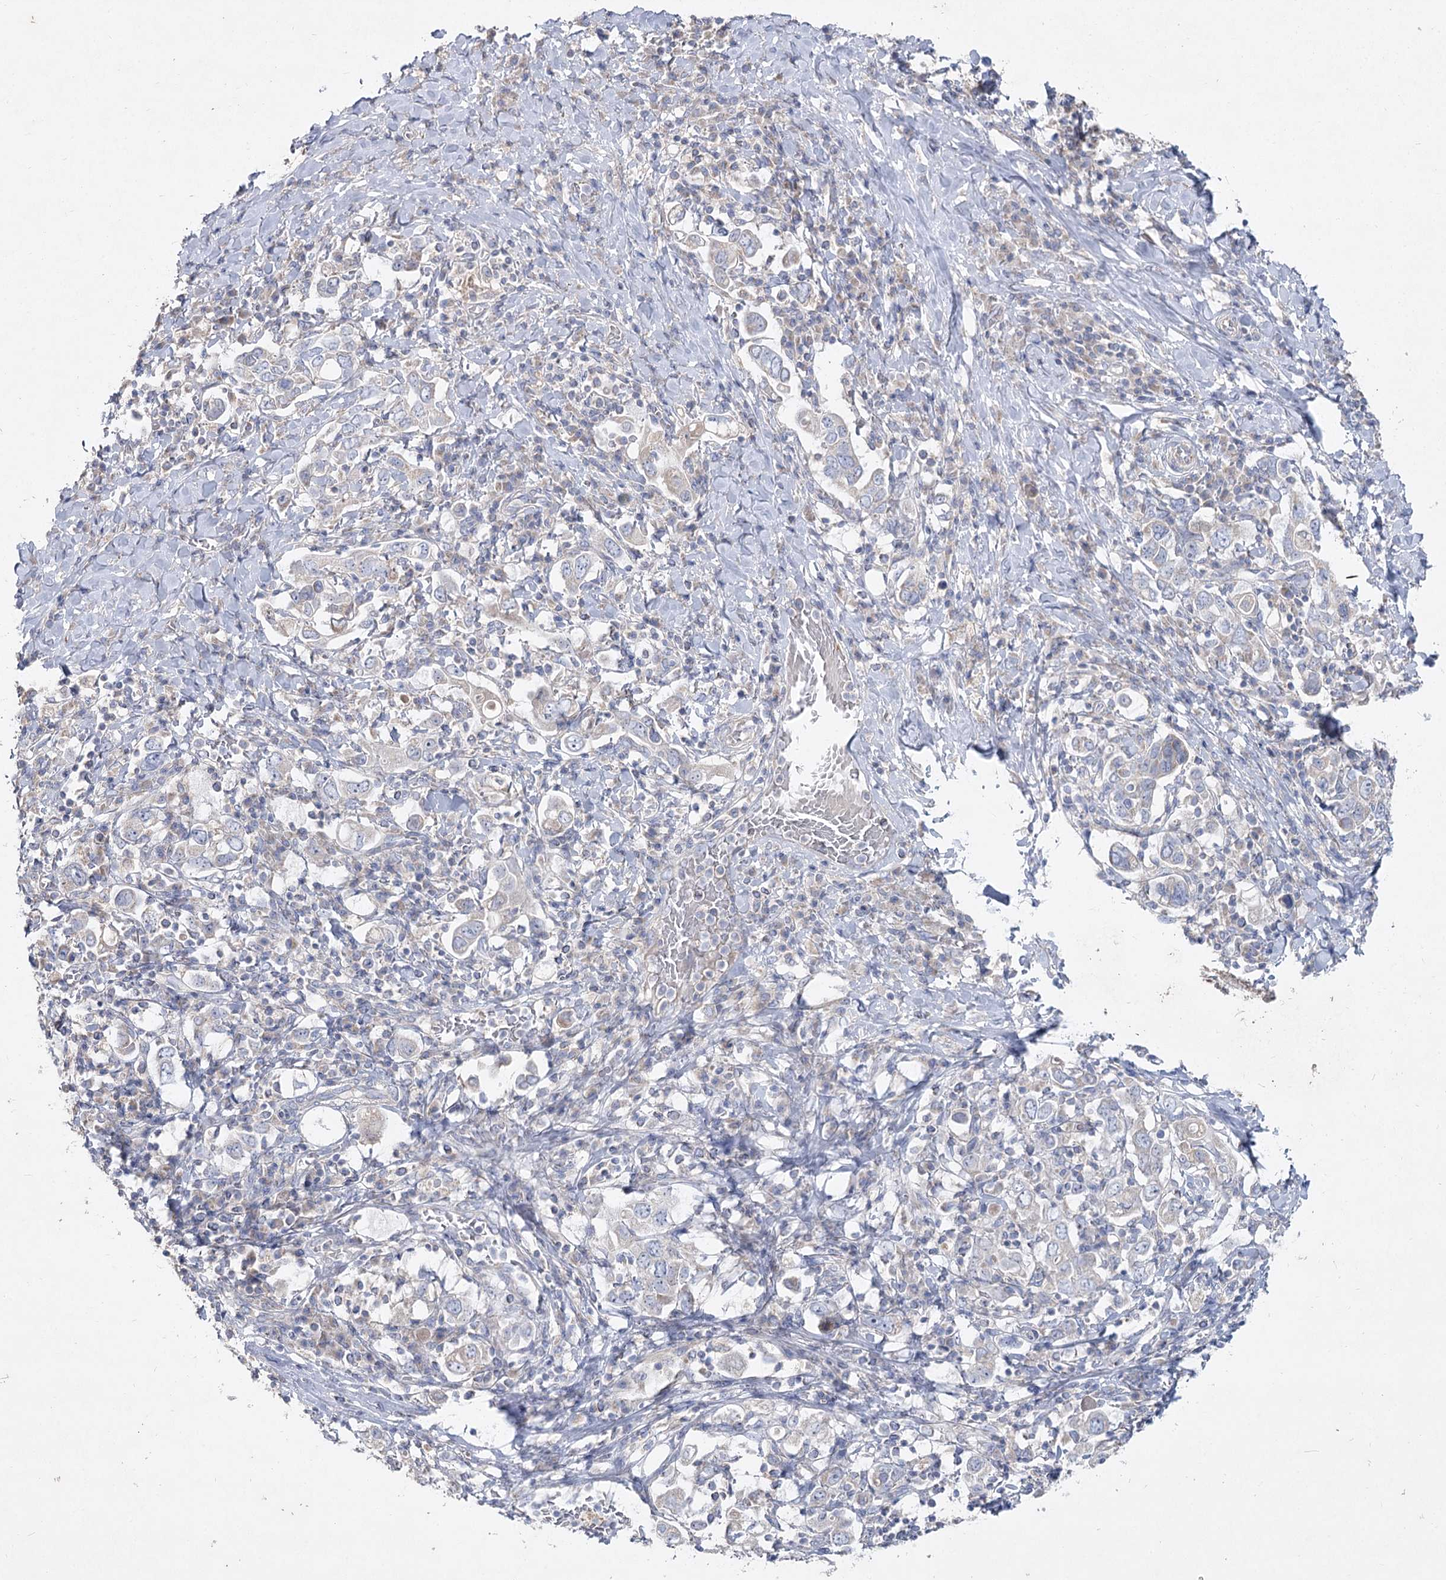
{"staining": {"intensity": "weak", "quantity": "<25%", "location": "cytoplasmic/membranous"}, "tissue": "stomach cancer", "cell_type": "Tumor cells", "image_type": "cancer", "snomed": [{"axis": "morphology", "description": "Adenocarcinoma, NOS"}, {"axis": "topography", "description": "Stomach, upper"}], "caption": "Tumor cells are negative for brown protein staining in stomach cancer.", "gene": "TMEM187", "patient": {"sex": "male", "age": 62}}